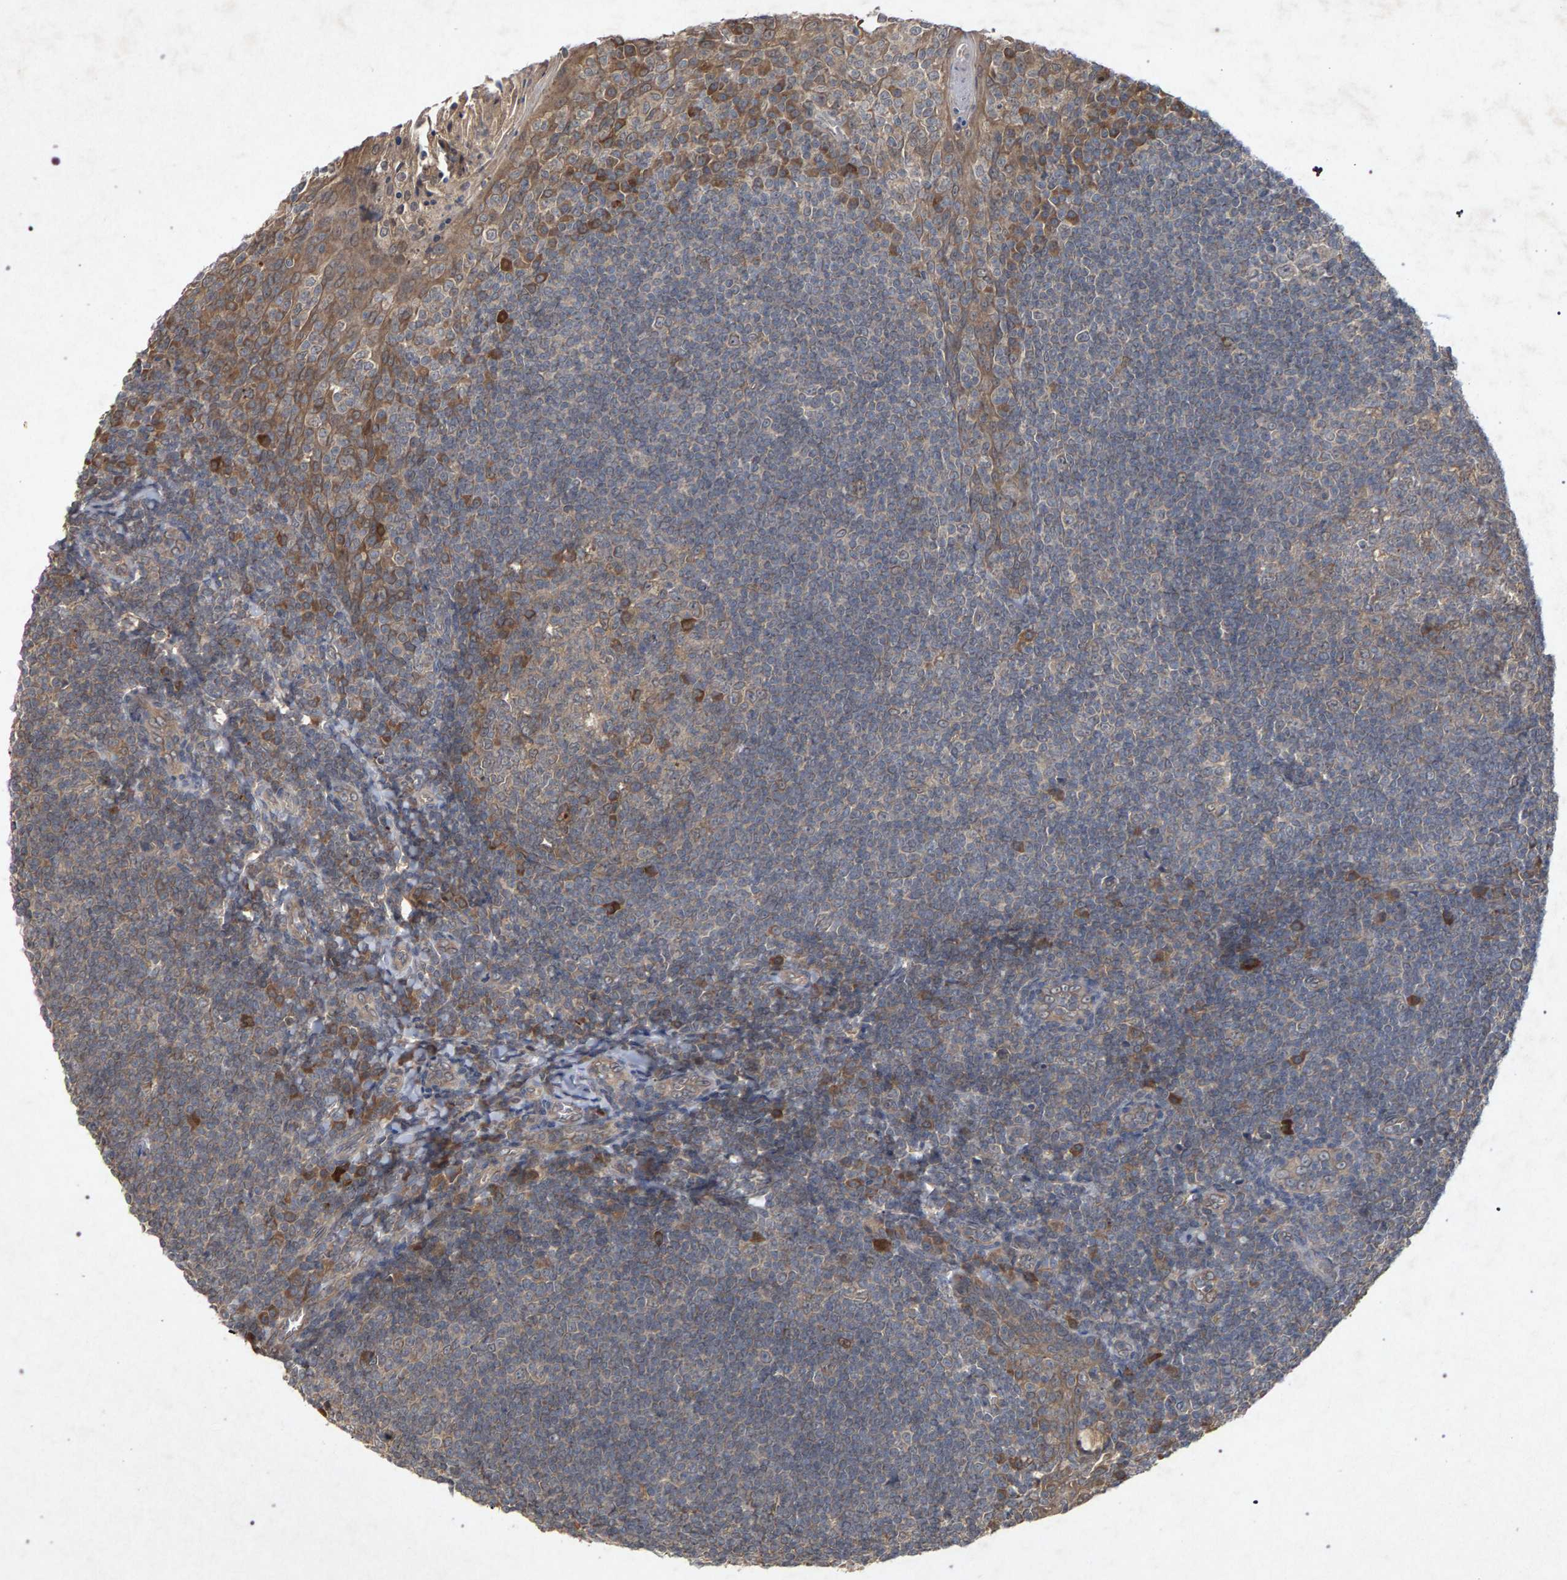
{"staining": {"intensity": "moderate", "quantity": "<25%", "location": "cytoplasmic/membranous"}, "tissue": "tonsil", "cell_type": "Germinal center cells", "image_type": "normal", "snomed": [{"axis": "morphology", "description": "Normal tissue, NOS"}, {"axis": "topography", "description": "Tonsil"}], "caption": "Immunohistochemistry (IHC) of unremarkable tonsil reveals low levels of moderate cytoplasmic/membranous positivity in about <25% of germinal center cells.", "gene": "SLC4A4", "patient": {"sex": "male", "age": 31}}